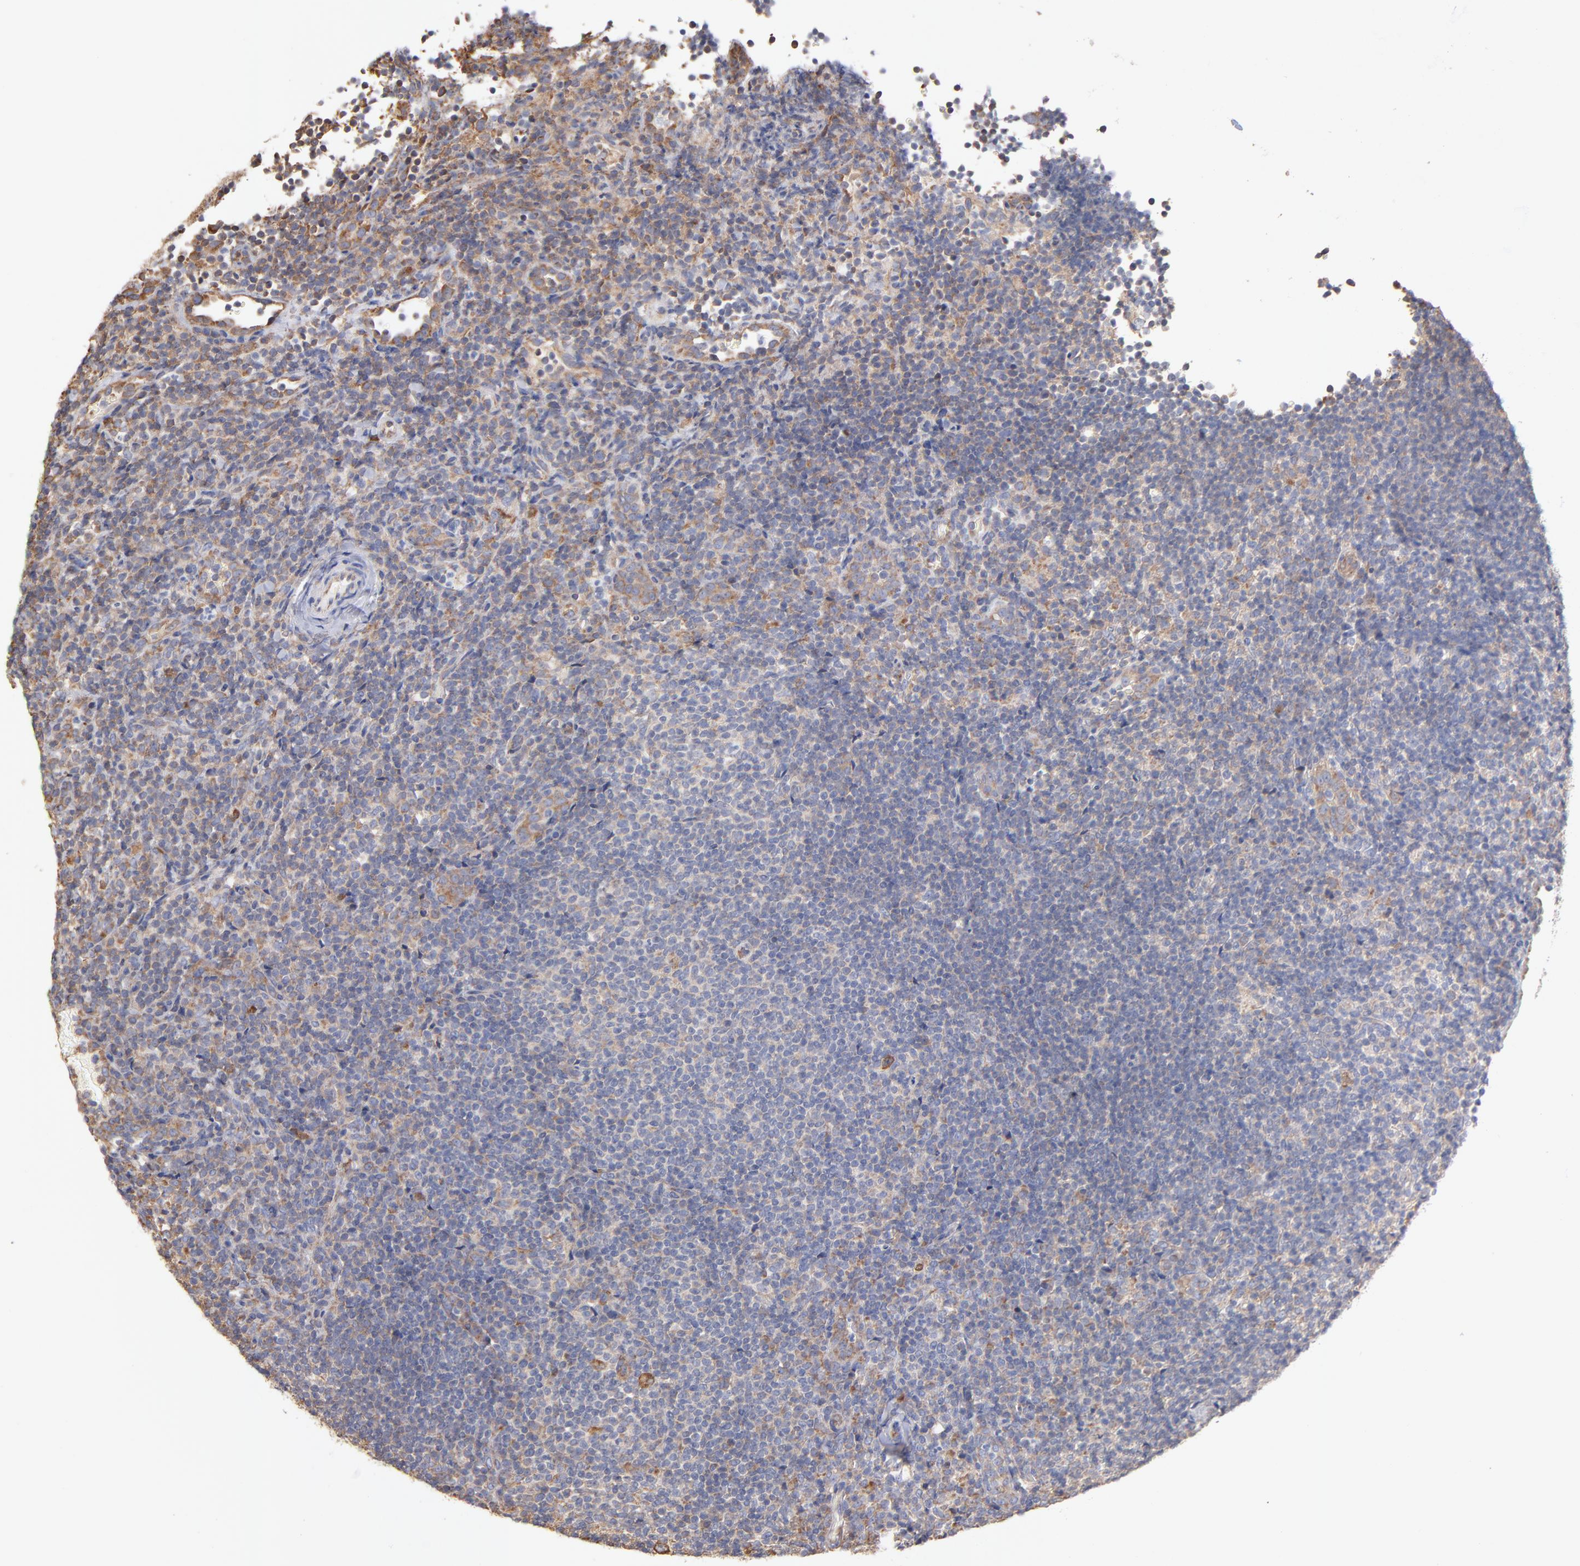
{"staining": {"intensity": "negative", "quantity": "none", "location": "none"}, "tissue": "lymphoma", "cell_type": "Tumor cells", "image_type": "cancer", "snomed": [{"axis": "morphology", "description": "Malignant lymphoma, non-Hodgkin's type, Low grade"}, {"axis": "topography", "description": "Lymph node"}], "caption": "DAB immunohistochemical staining of human low-grade malignant lymphoma, non-Hodgkin's type displays no significant expression in tumor cells.", "gene": "RPL9", "patient": {"sex": "female", "age": 76}}